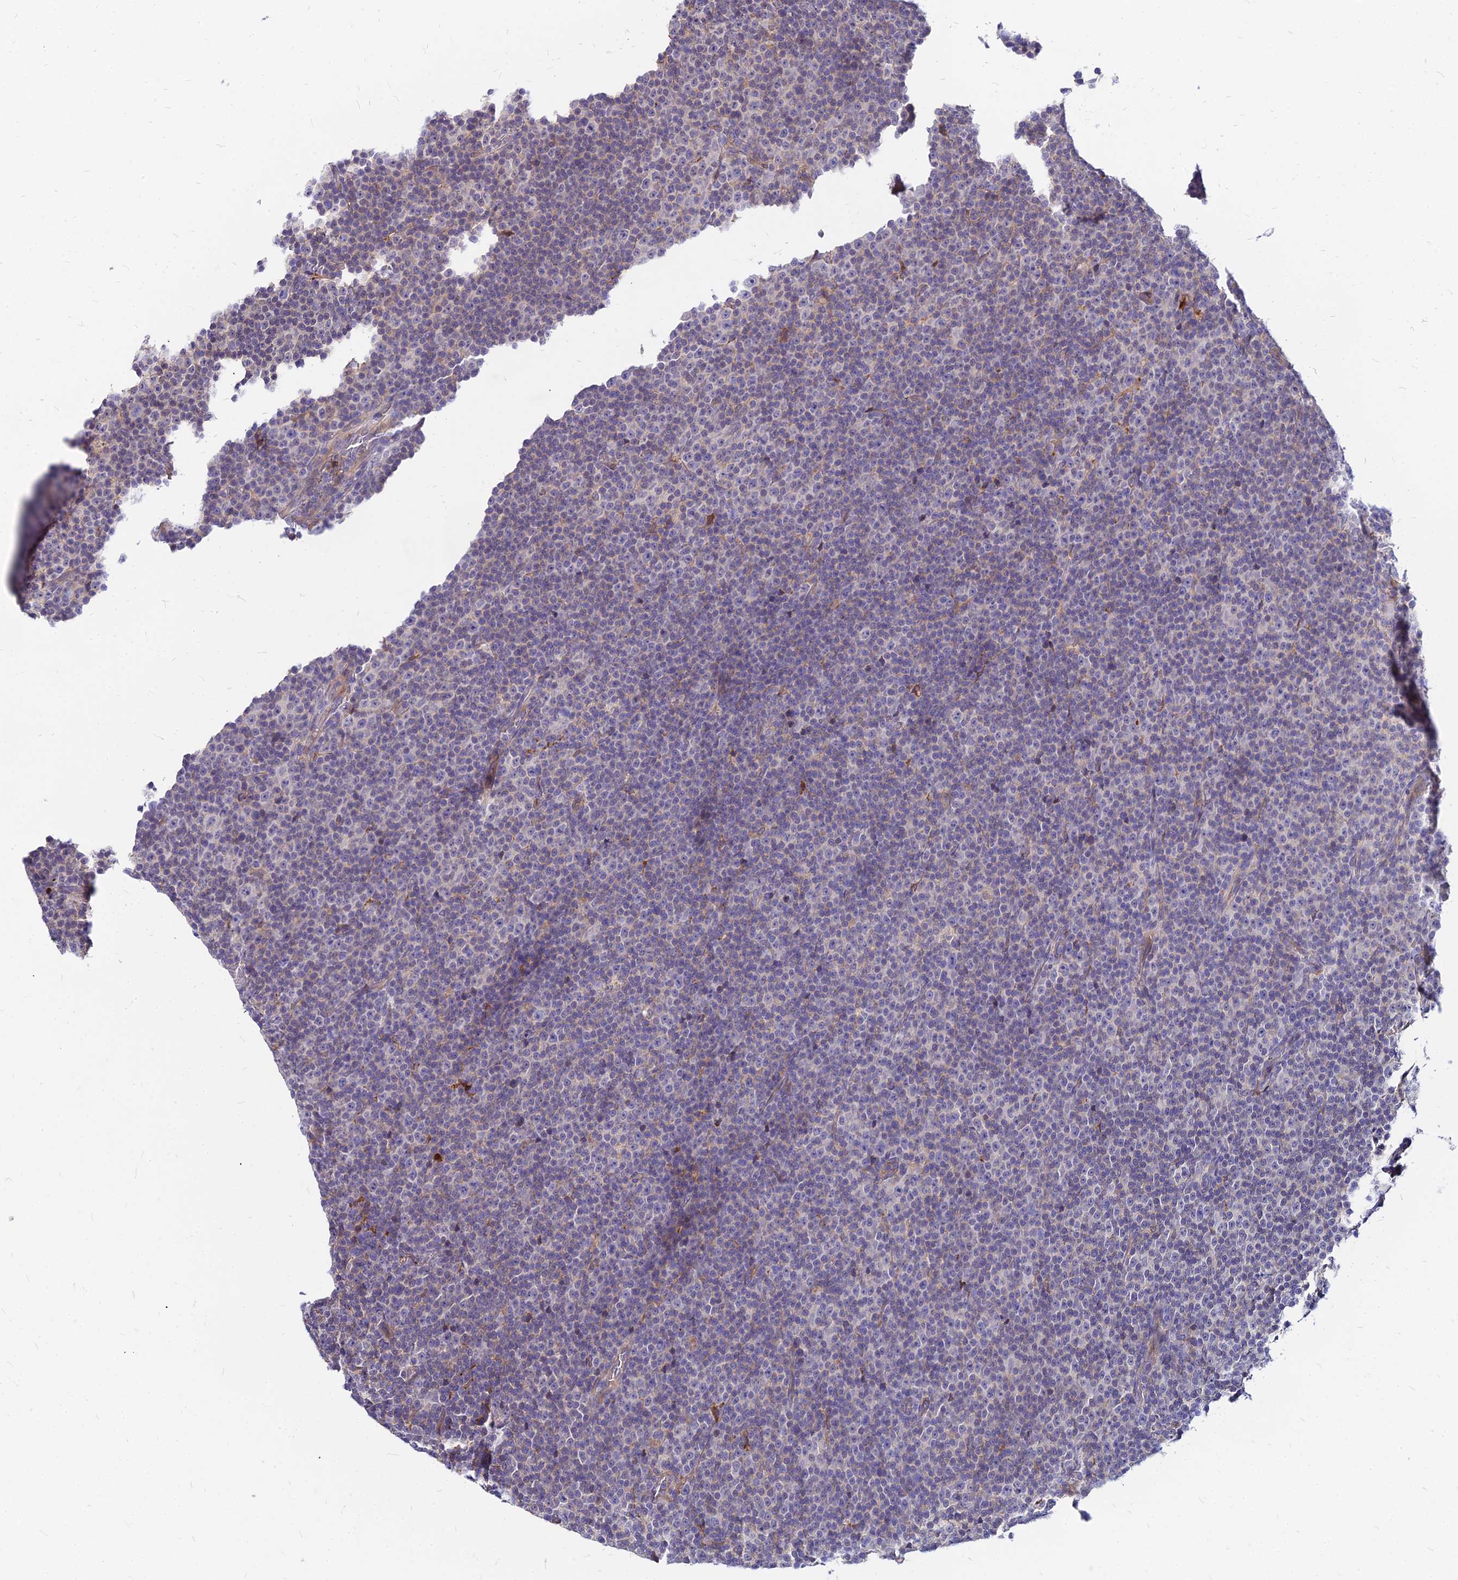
{"staining": {"intensity": "negative", "quantity": "none", "location": "none"}, "tissue": "lymphoma", "cell_type": "Tumor cells", "image_type": "cancer", "snomed": [{"axis": "morphology", "description": "Malignant lymphoma, non-Hodgkin's type, Low grade"}, {"axis": "topography", "description": "Lymph node"}], "caption": "Immunohistochemistry histopathology image of human lymphoma stained for a protein (brown), which exhibits no positivity in tumor cells. (IHC, brightfield microscopy, high magnification).", "gene": "ACSM6", "patient": {"sex": "female", "age": 67}}